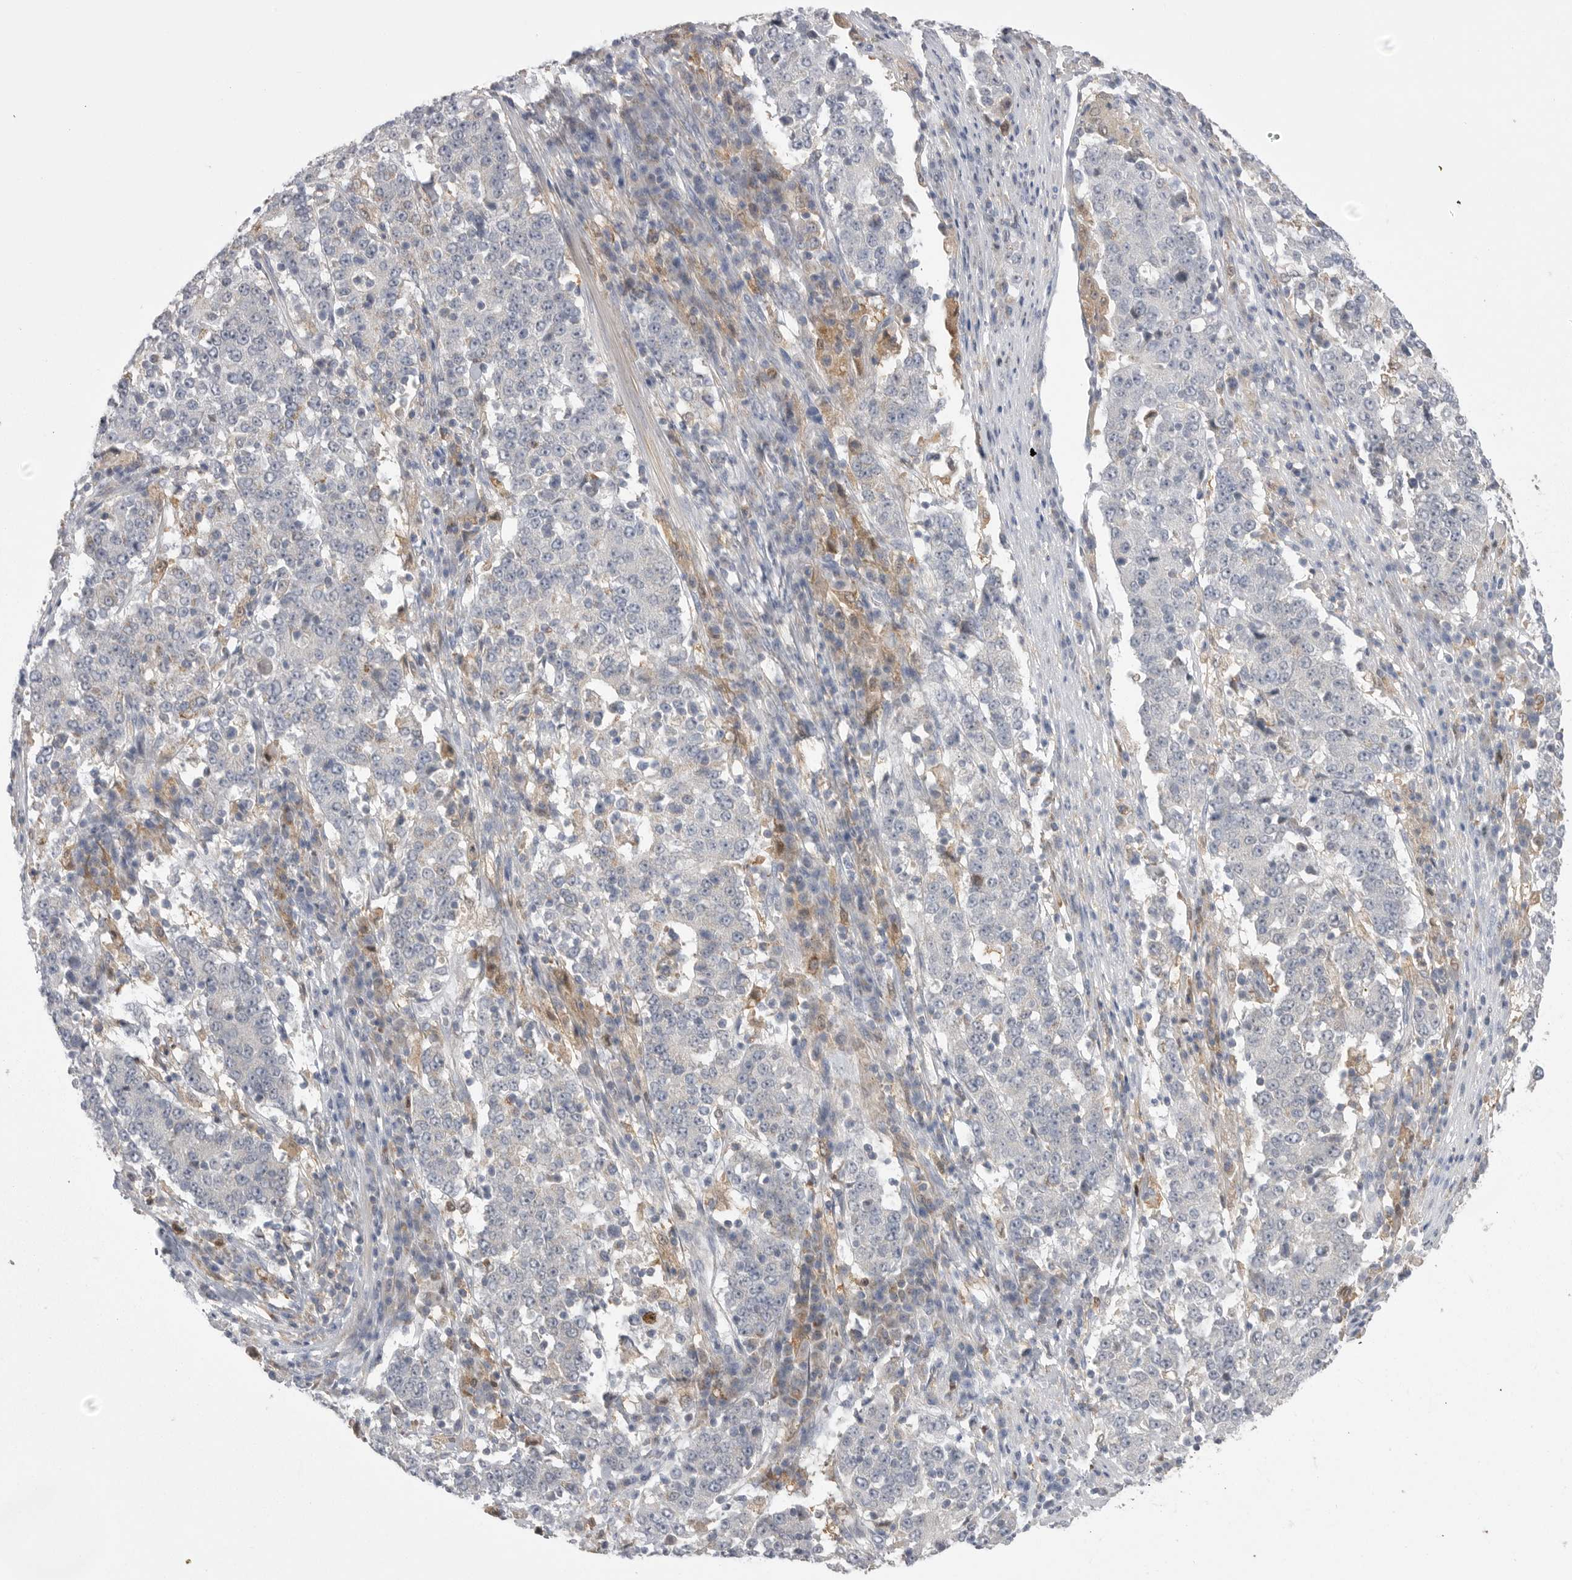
{"staining": {"intensity": "negative", "quantity": "none", "location": "none"}, "tissue": "stomach cancer", "cell_type": "Tumor cells", "image_type": "cancer", "snomed": [{"axis": "morphology", "description": "Adenocarcinoma, NOS"}, {"axis": "topography", "description": "Stomach"}], "caption": "Immunohistochemical staining of adenocarcinoma (stomach) shows no significant positivity in tumor cells. Brightfield microscopy of immunohistochemistry (IHC) stained with DAB (brown) and hematoxylin (blue), captured at high magnification.", "gene": "KYAT3", "patient": {"sex": "male", "age": 59}}